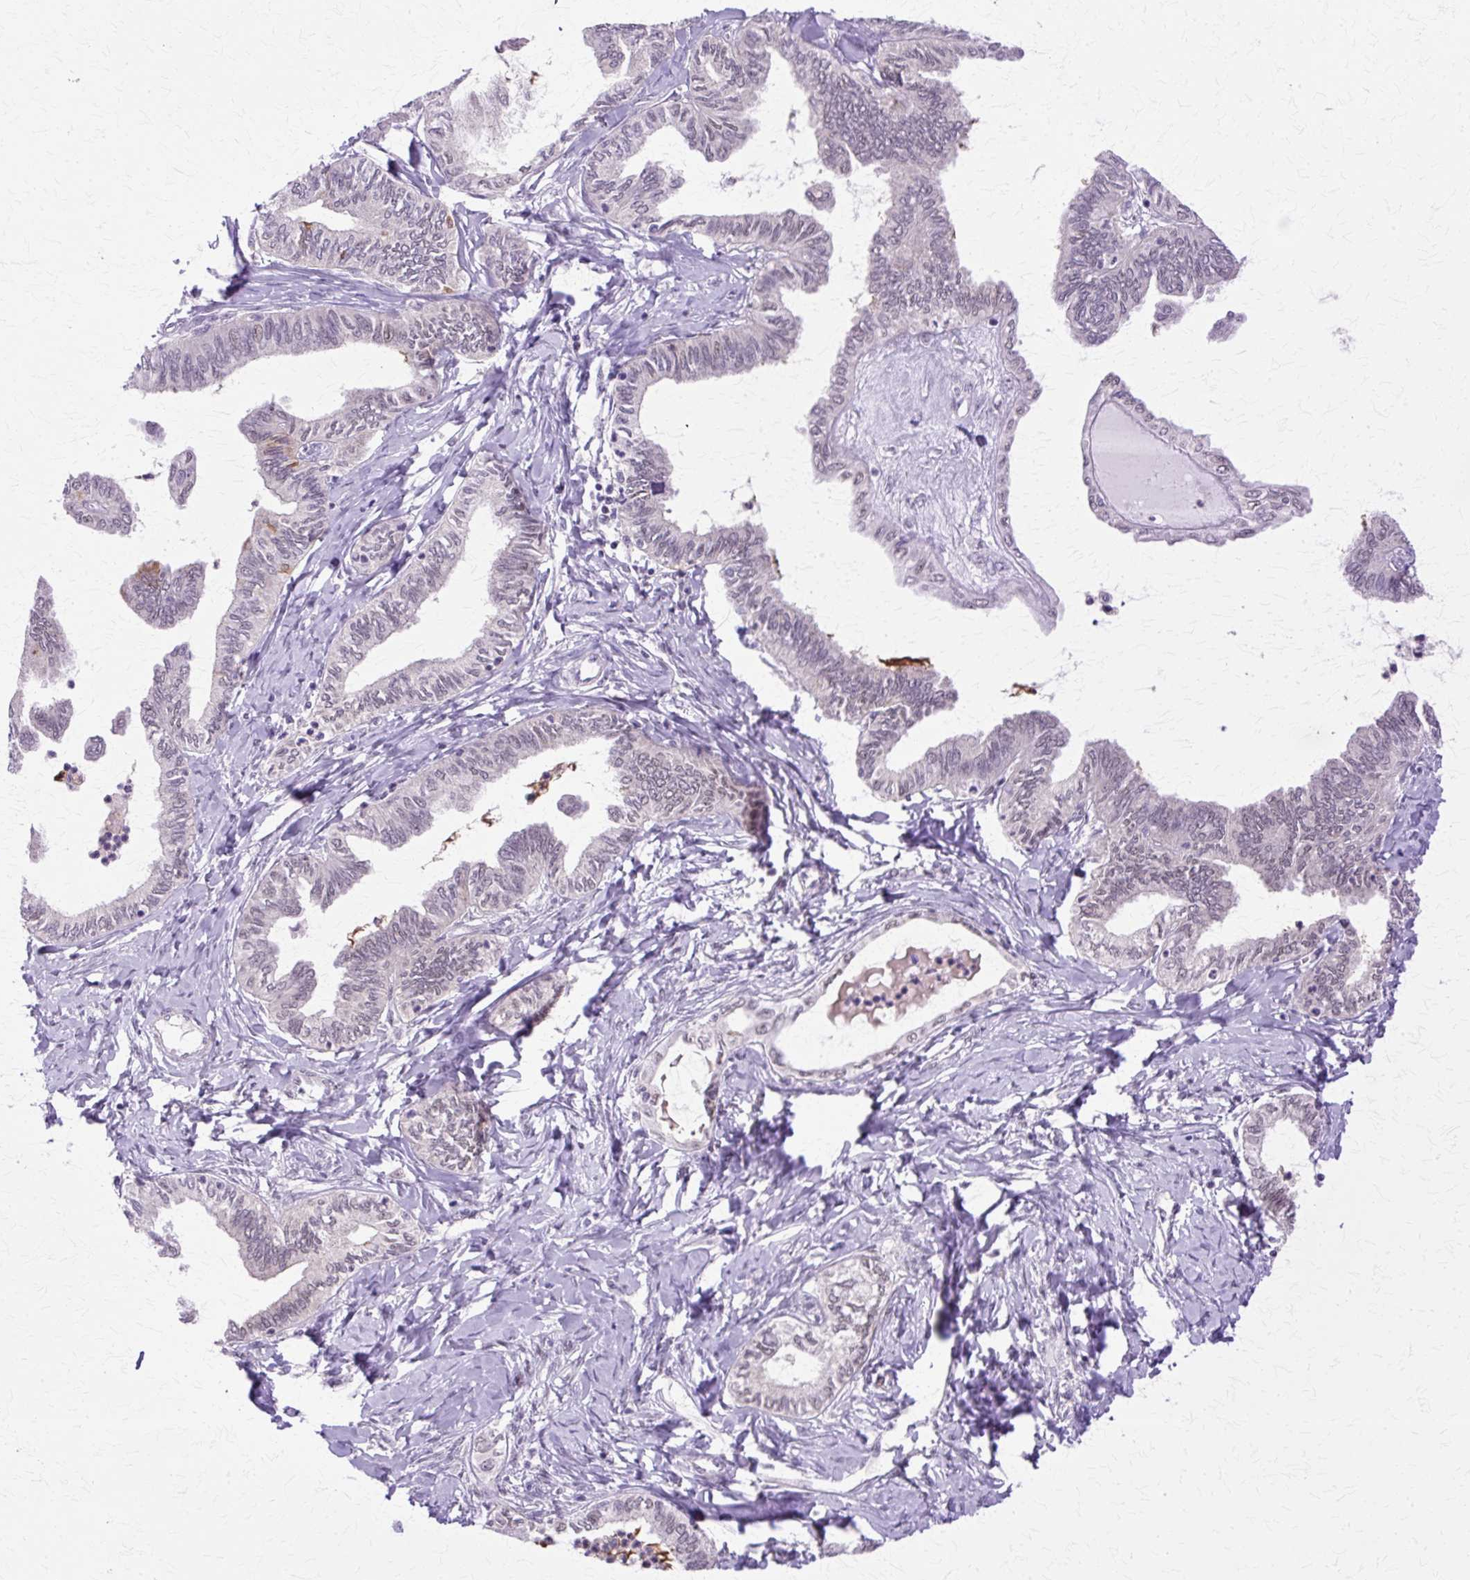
{"staining": {"intensity": "weak", "quantity": "<25%", "location": "nuclear"}, "tissue": "ovarian cancer", "cell_type": "Tumor cells", "image_type": "cancer", "snomed": [{"axis": "morphology", "description": "Carcinoma, endometroid"}, {"axis": "topography", "description": "Ovary"}], "caption": "Human ovarian endometroid carcinoma stained for a protein using immunohistochemistry demonstrates no staining in tumor cells.", "gene": "HSPA8", "patient": {"sex": "female", "age": 70}}